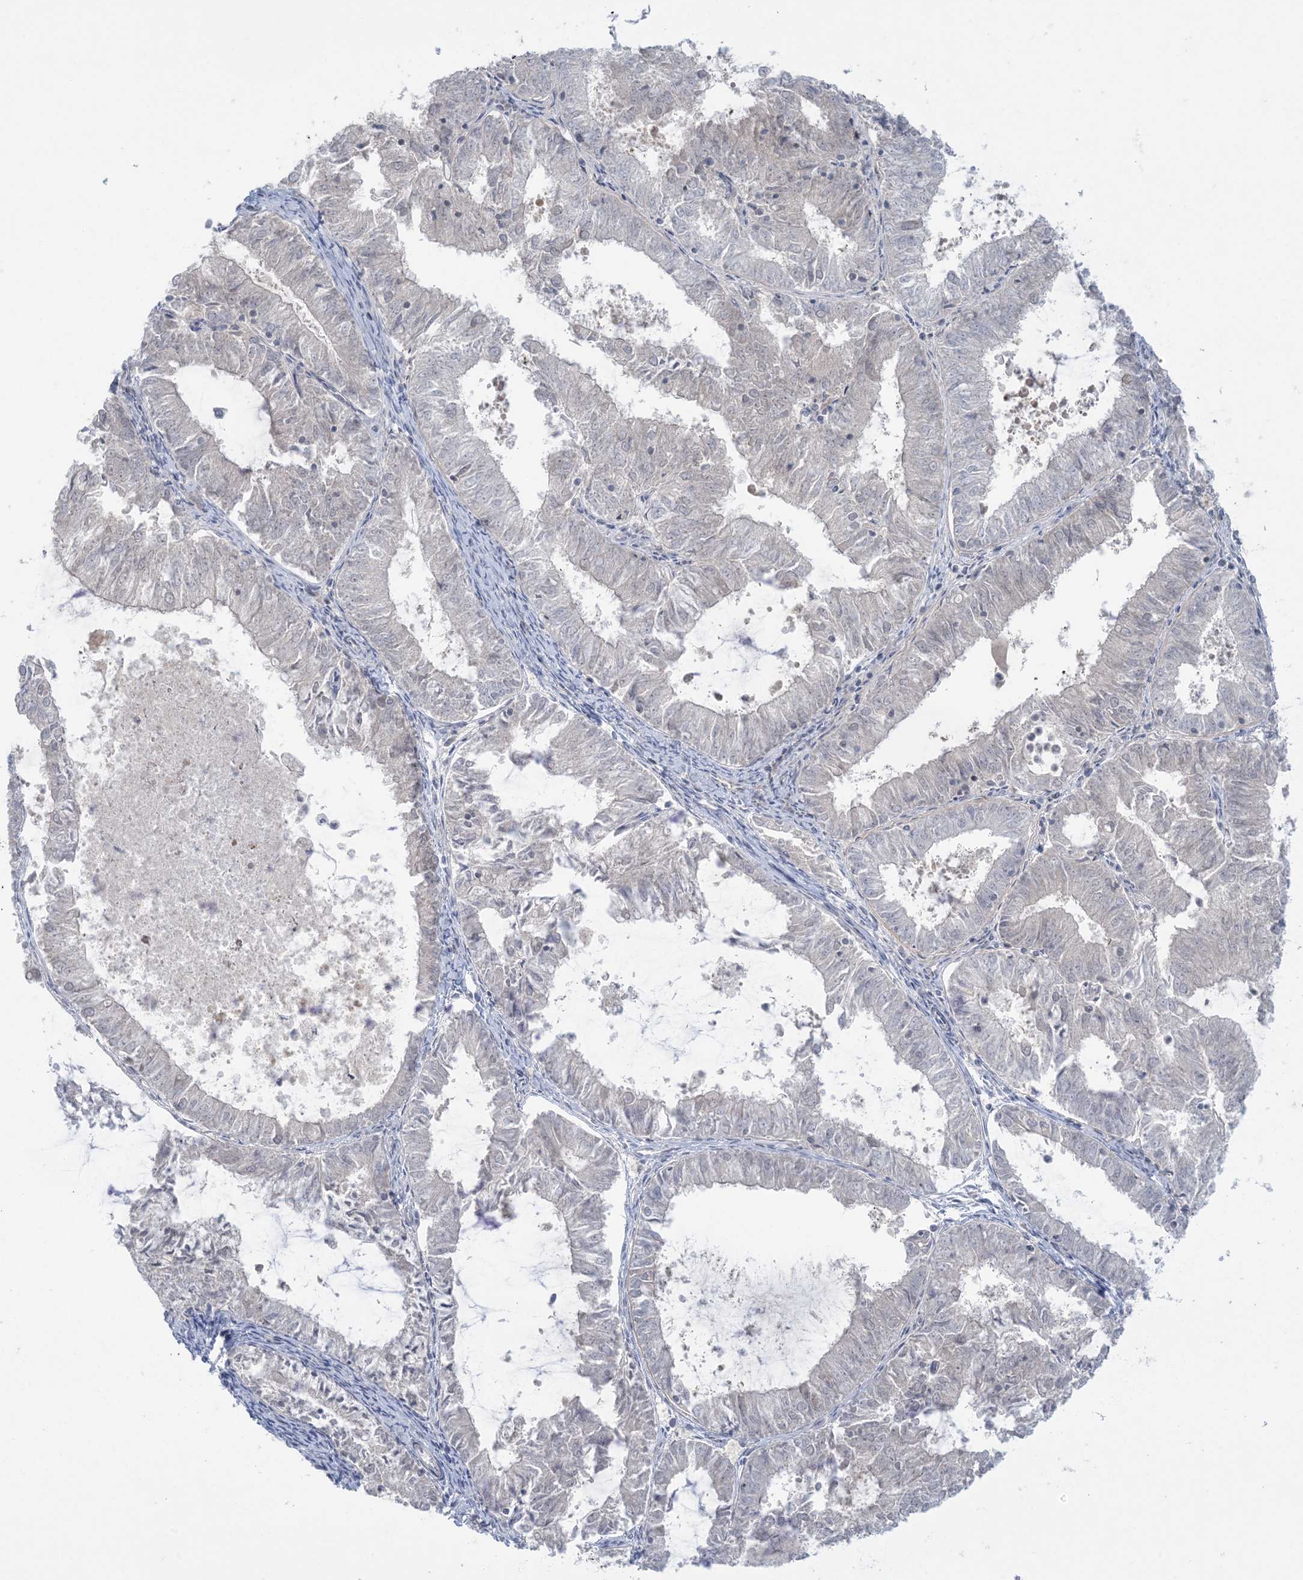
{"staining": {"intensity": "negative", "quantity": "none", "location": "none"}, "tissue": "endometrial cancer", "cell_type": "Tumor cells", "image_type": "cancer", "snomed": [{"axis": "morphology", "description": "Adenocarcinoma, NOS"}, {"axis": "topography", "description": "Endometrium"}], "caption": "Immunohistochemical staining of endometrial cancer reveals no significant positivity in tumor cells.", "gene": "NRBP2", "patient": {"sex": "female", "age": 57}}